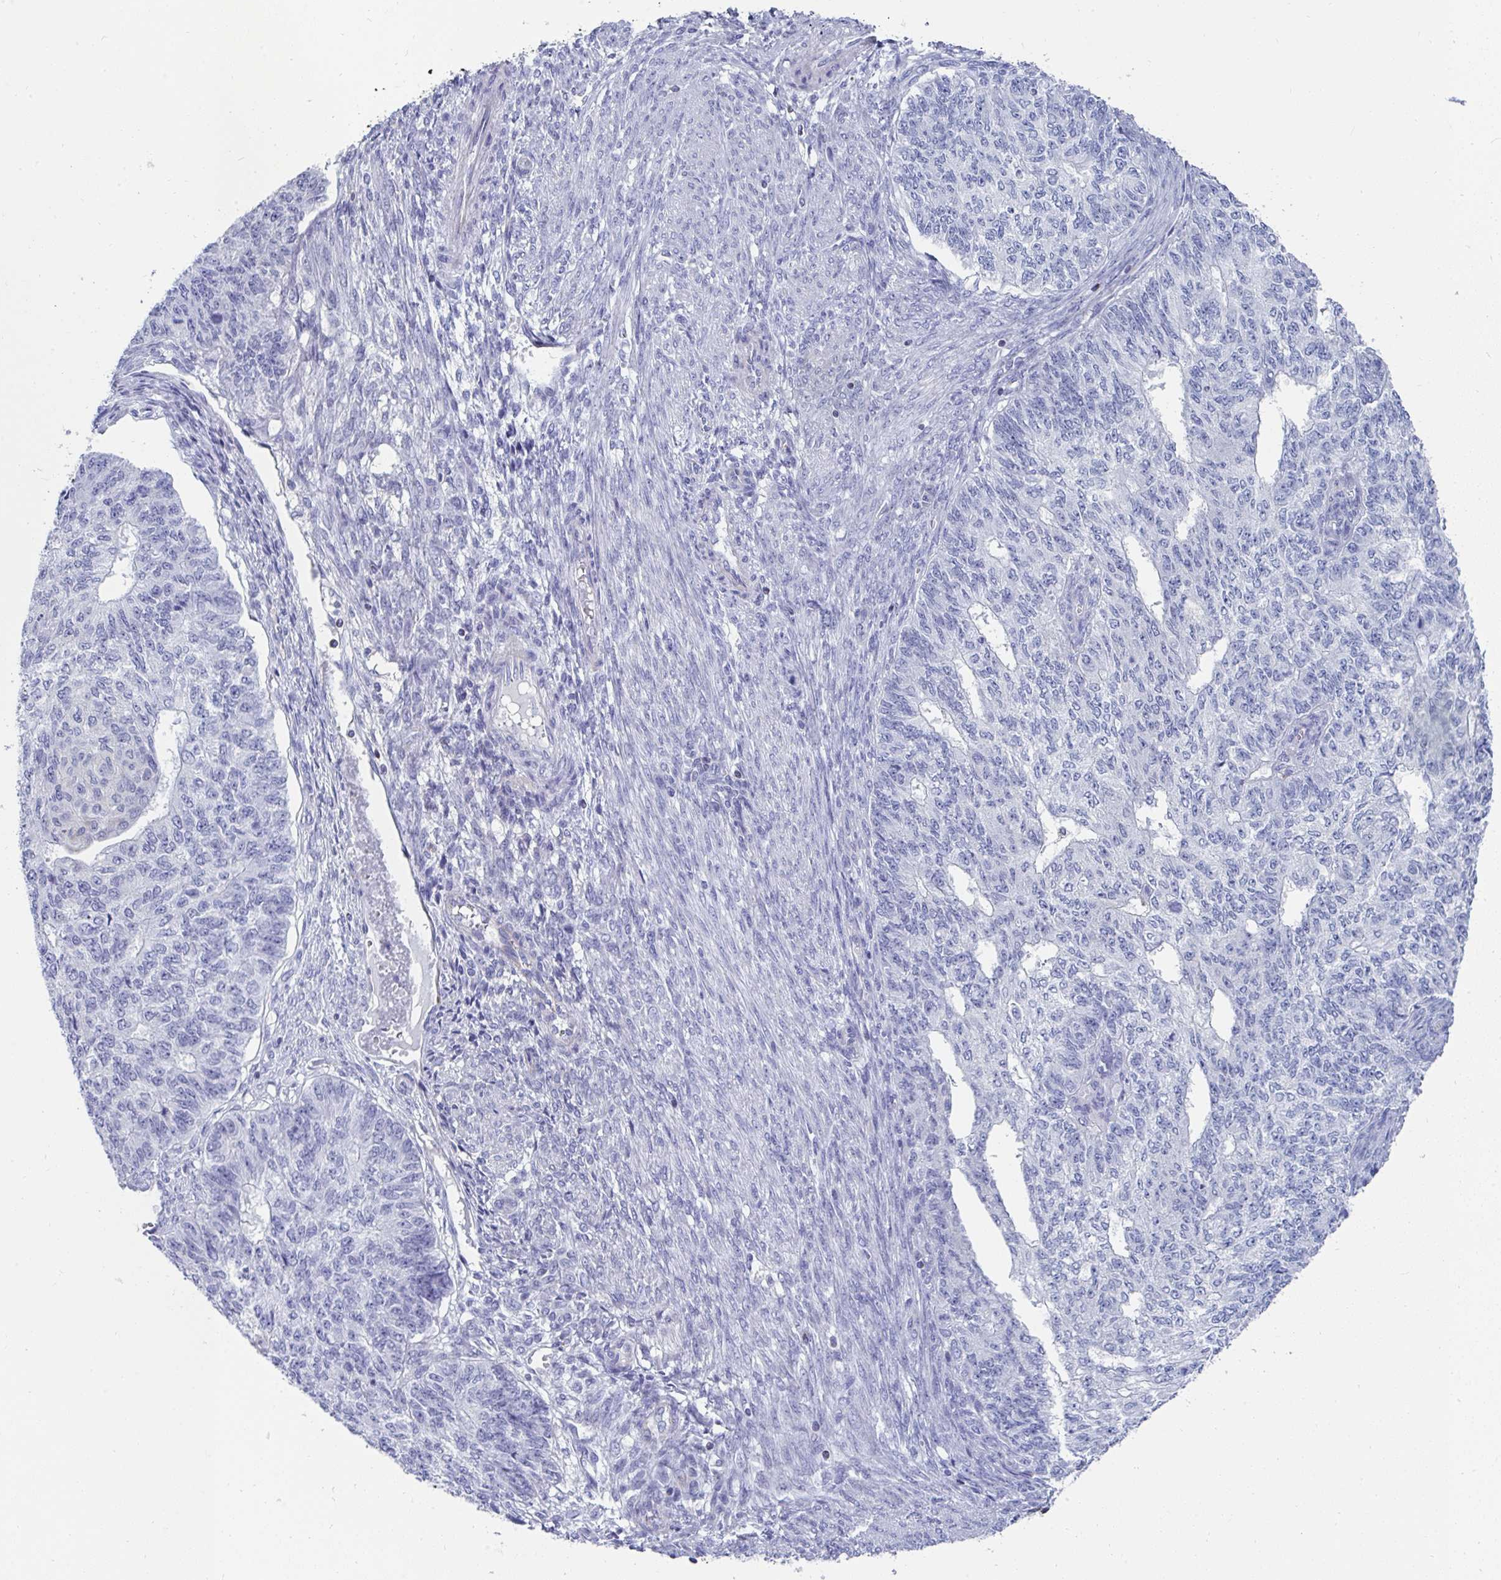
{"staining": {"intensity": "negative", "quantity": "none", "location": "none"}, "tissue": "endometrial cancer", "cell_type": "Tumor cells", "image_type": "cancer", "snomed": [{"axis": "morphology", "description": "Adenocarcinoma, NOS"}, {"axis": "topography", "description": "Endometrium"}], "caption": "The immunohistochemistry (IHC) histopathology image has no significant staining in tumor cells of endometrial adenocarcinoma tissue.", "gene": "MGAM2", "patient": {"sex": "female", "age": 32}}